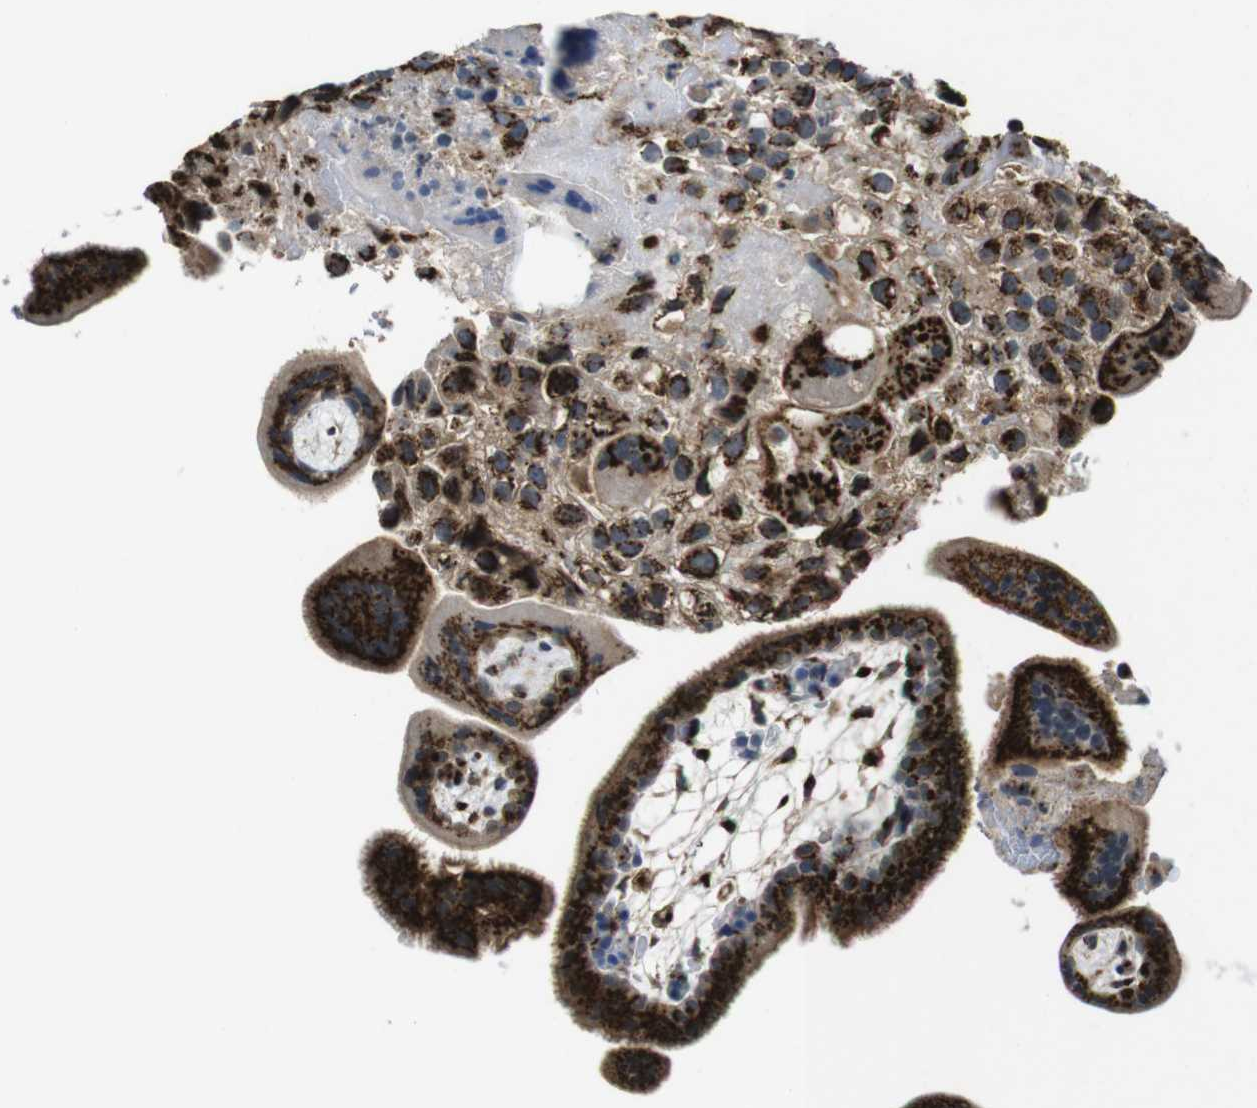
{"staining": {"intensity": "strong", "quantity": ">75%", "location": "cytoplasmic/membranous"}, "tissue": "placenta", "cell_type": "Trophoblastic cells", "image_type": "normal", "snomed": [{"axis": "morphology", "description": "Normal tissue, NOS"}, {"axis": "topography", "description": "Placenta"}], "caption": "Immunohistochemistry (IHC) of unremarkable placenta reveals high levels of strong cytoplasmic/membranous staining in about >75% of trophoblastic cells.", "gene": "ZFPL1", "patient": {"sex": "female", "age": 35}}